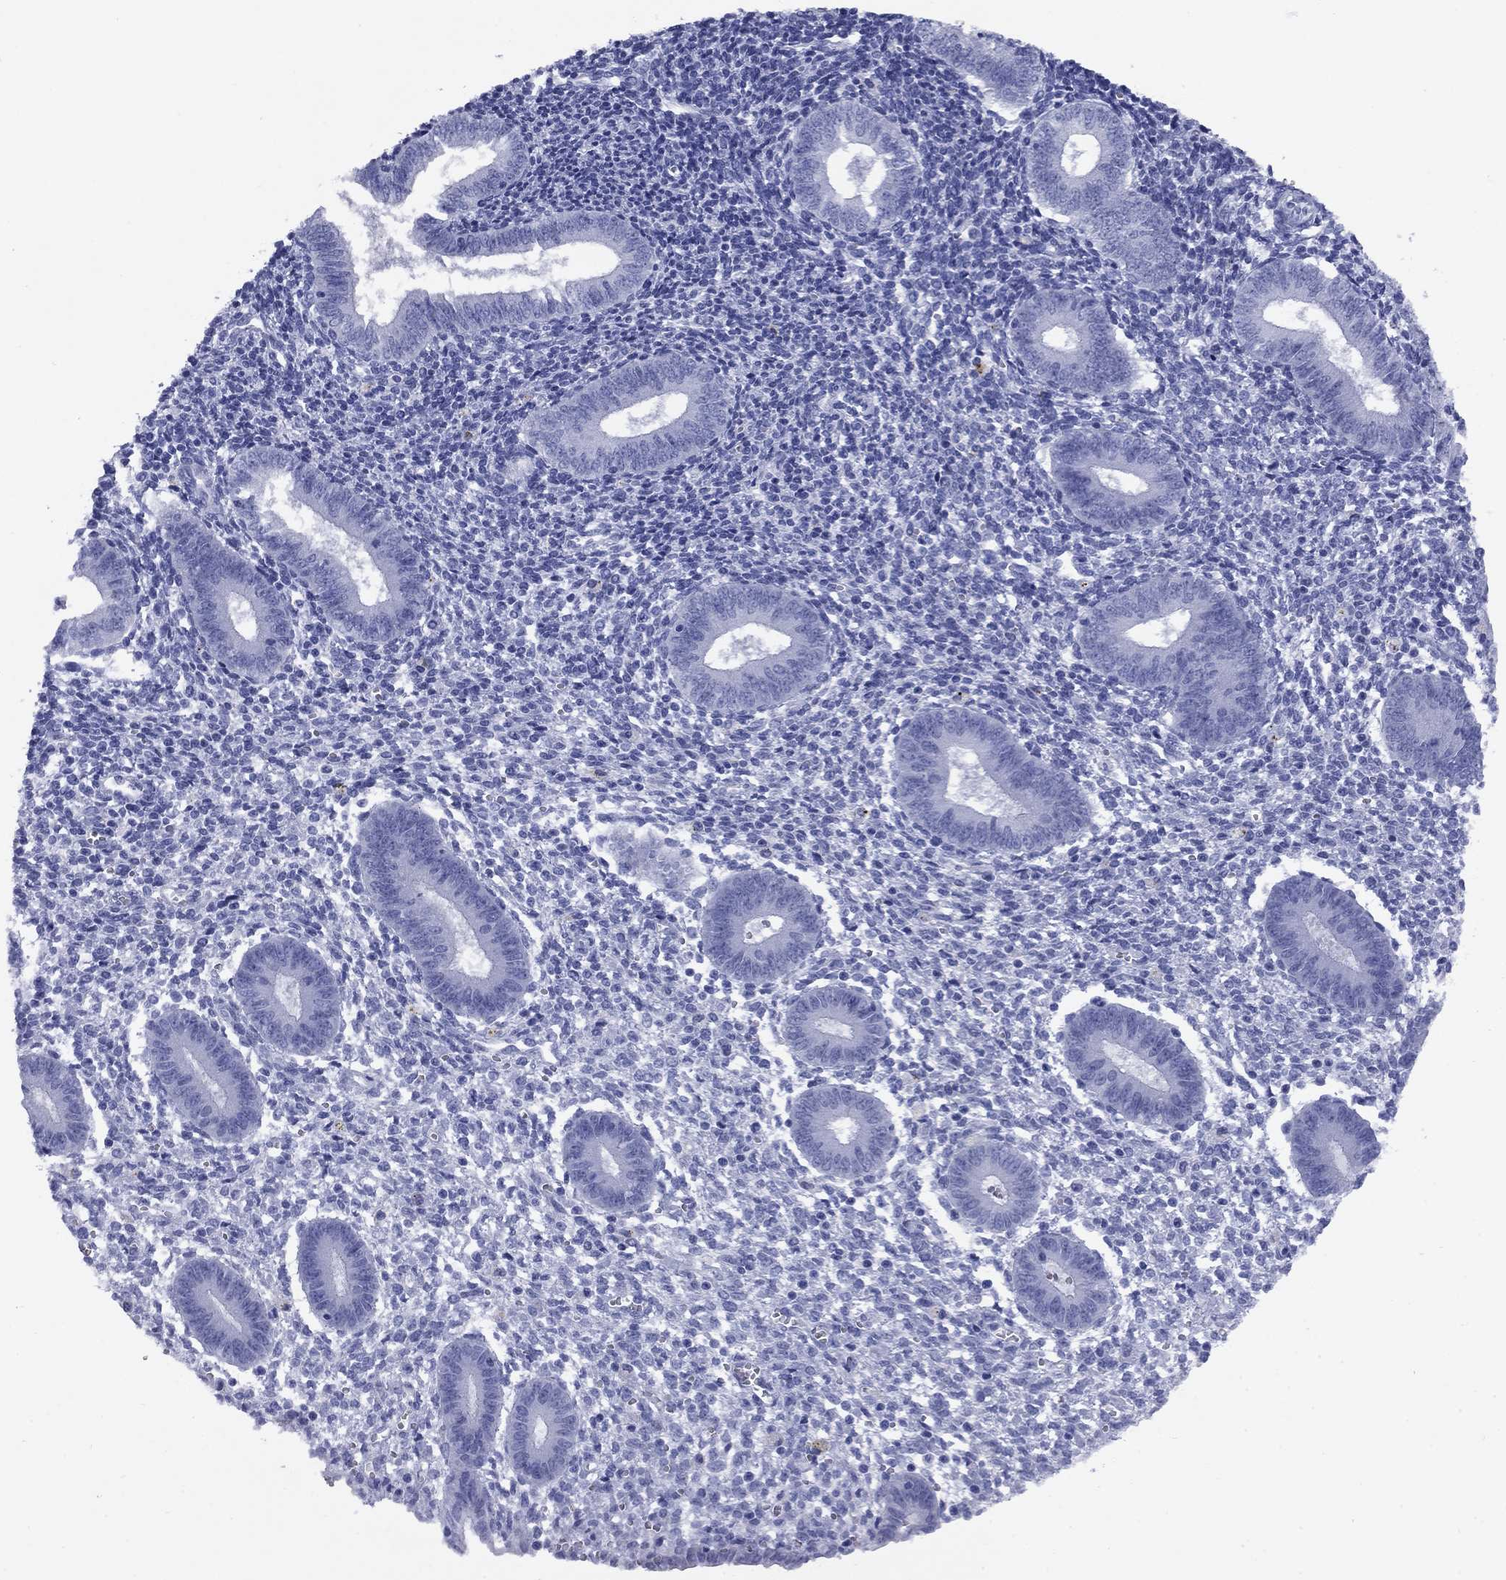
{"staining": {"intensity": "negative", "quantity": "none", "location": "none"}, "tissue": "endometrium", "cell_type": "Cells in endometrial stroma", "image_type": "normal", "snomed": [{"axis": "morphology", "description": "Normal tissue, NOS"}, {"axis": "topography", "description": "Endometrium"}], "caption": "Image shows no significant protein expression in cells in endometrial stroma of unremarkable endometrium.", "gene": "NPPA", "patient": {"sex": "female", "age": 25}}